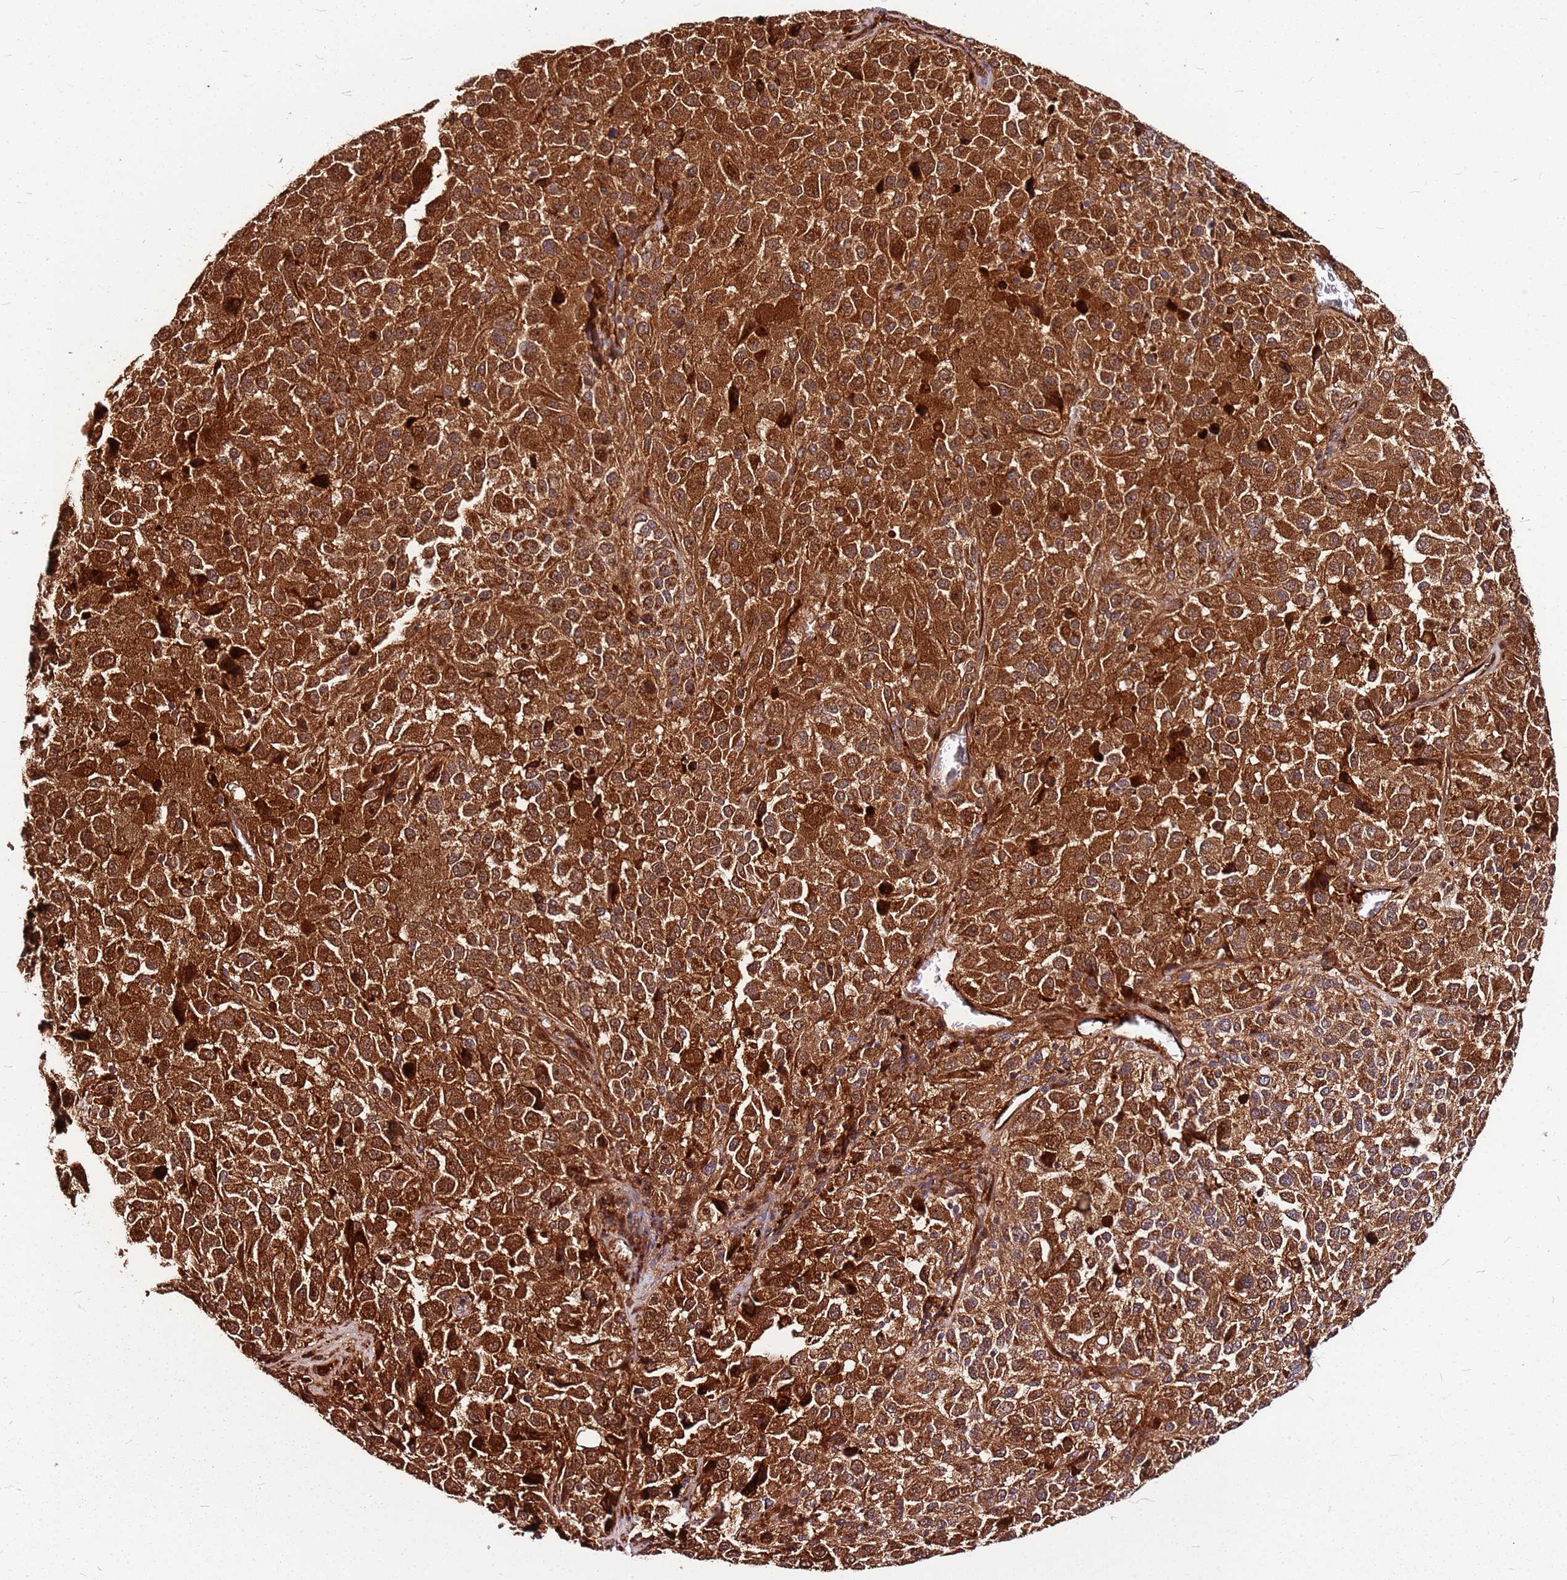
{"staining": {"intensity": "strong", "quantity": ">75%", "location": "cytoplasmic/membranous"}, "tissue": "melanoma", "cell_type": "Tumor cells", "image_type": "cancer", "snomed": [{"axis": "morphology", "description": "Malignant melanoma, Metastatic site"}, {"axis": "topography", "description": "Lung"}], "caption": "Melanoma was stained to show a protein in brown. There is high levels of strong cytoplasmic/membranous positivity in about >75% of tumor cells. Using DAB (3,3'-diaminobenzidine) (brown) and hematoxylin (blue) stains, captured at high magnification using brightfield microscopy.", "gene": "LYPLAL1", "patient": {"sex": "male", "age": 64}}